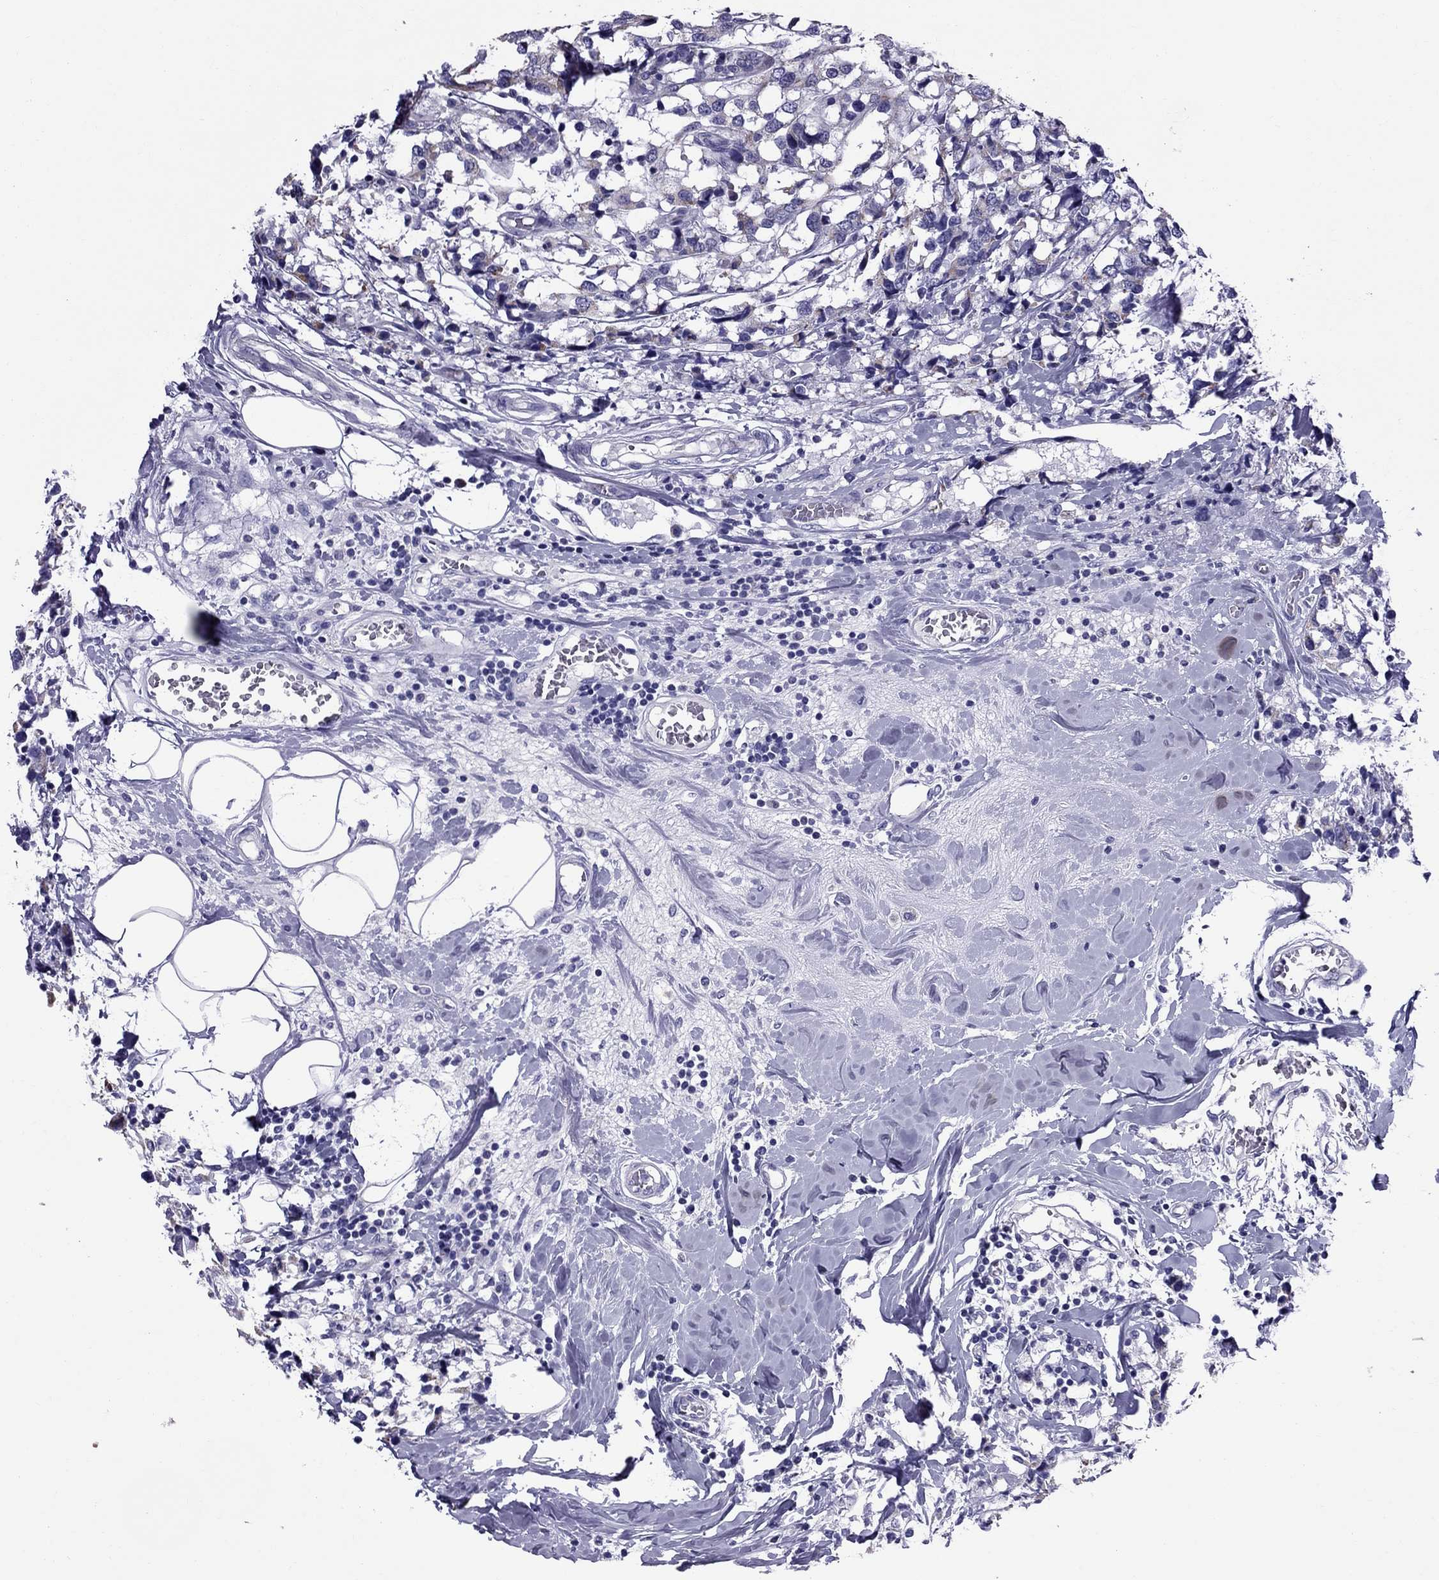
{"staining": {"intensity": "negative", "quantity": "none", "location": "none"}, "tissue": "breast cancer", "cell_type": "Tumor cells", "image_type": "cancer", "snomed": [{"axis": "morphology", "description": "Lobular carcinoma"}, {"axis": "topography", "description": "Breast"}], "caption": "An IHC micrograph of breast lobular carcinoma is shown. There is no staining in tumor cells of breast lobular carcinoma.", "gene": "TTLL13", "patient": {"sex": "female", "age": 59}}